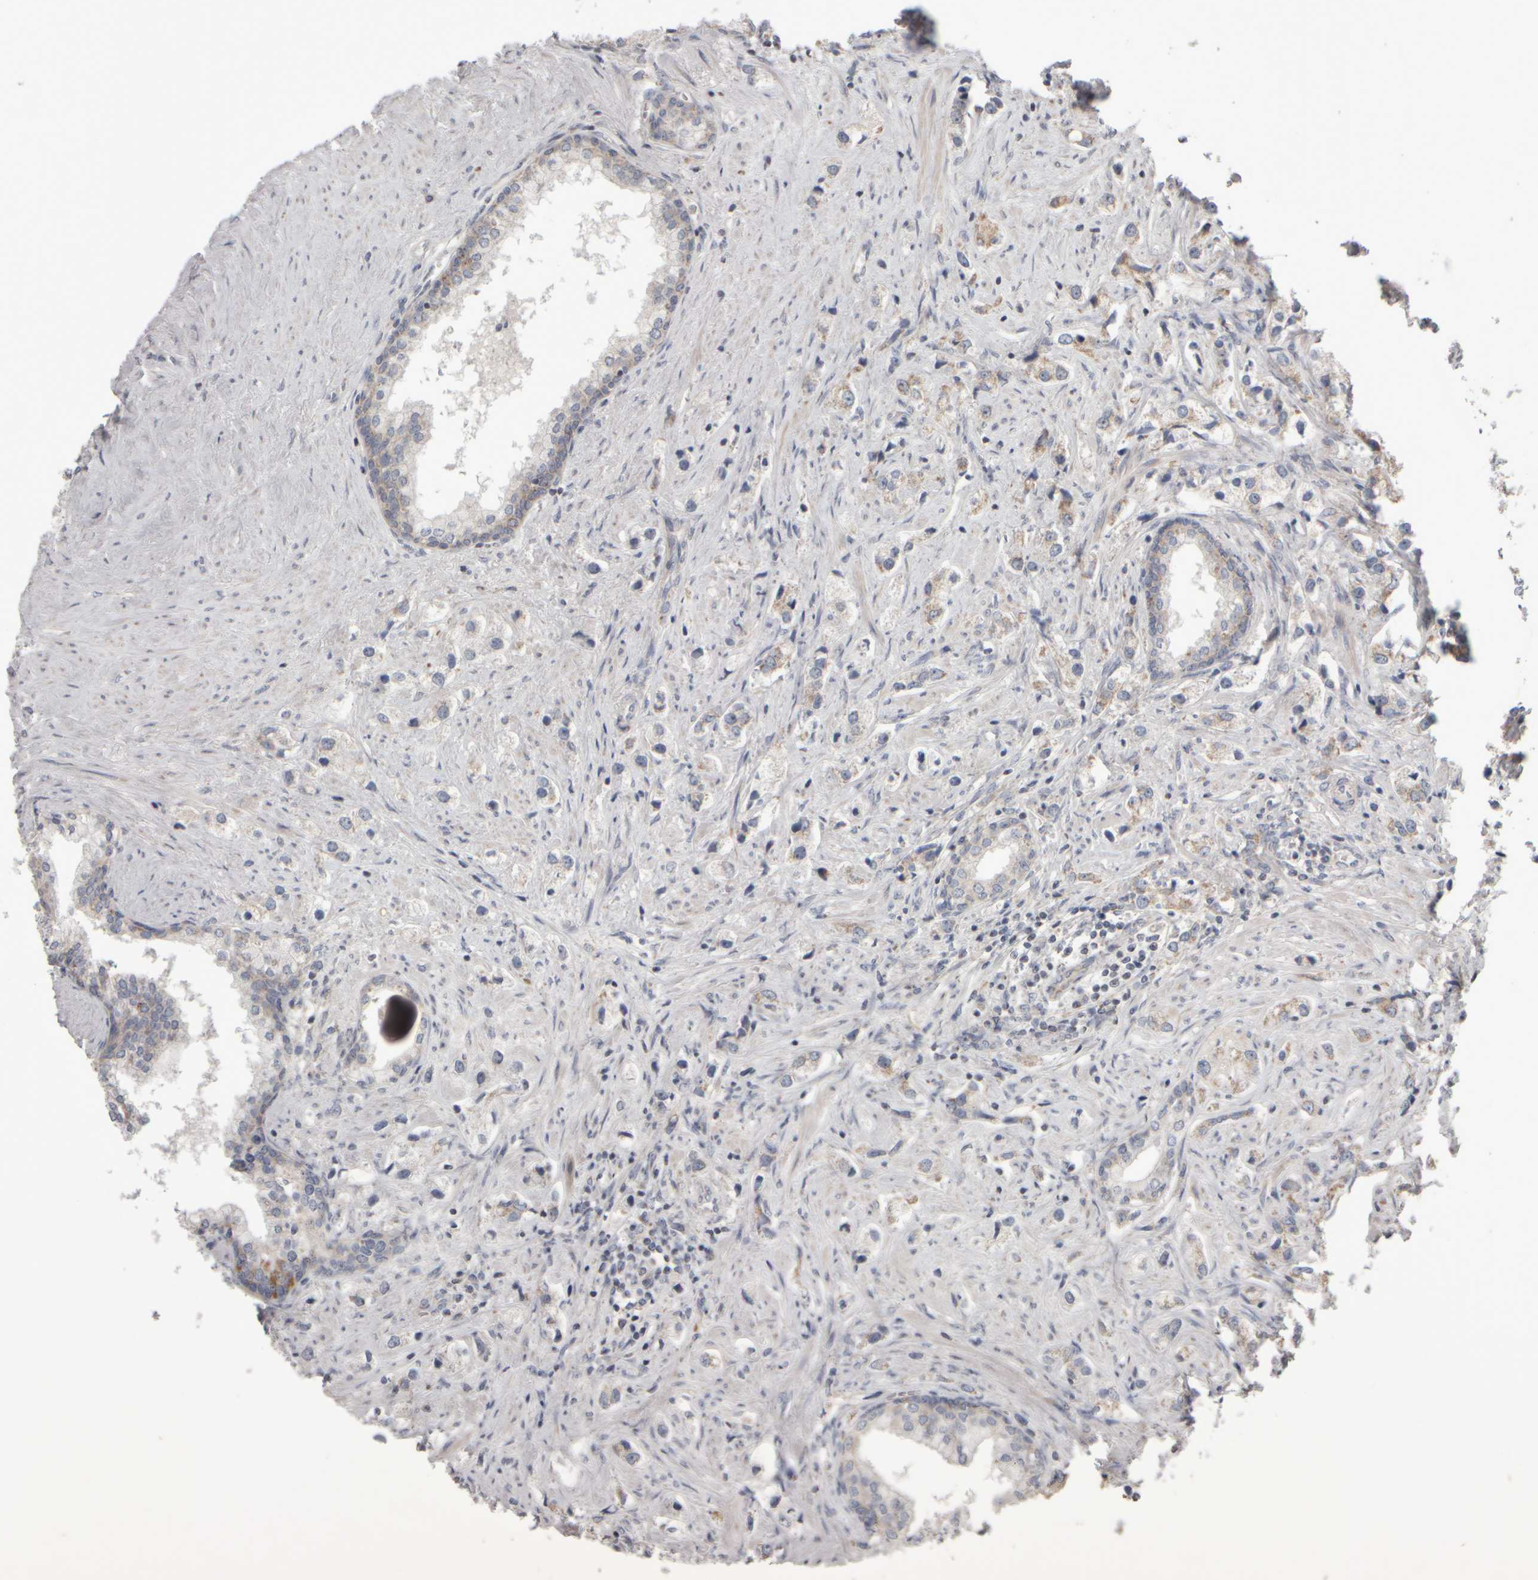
{"staining": {"intensity": "weak", "quantity": "25%-75%", "location": "cytoplasmic/membranous"}, "tissue": "prostate cancer", "cell_type": "Tumor cells", "image_type": "cancer", "snomed": [{"axis": "morphology", "description": "Adenocarcinoma, High grade"}, {"axis": "topography", "description": "Prostate"}], "caption": "A photomicrograph of prostate cancer stained for a protein exhibits weak cytoplasmic/membranous brown staining in tumor cells.", "gene": "SCO1", "patient": {"sex": "male", "age": 66}}